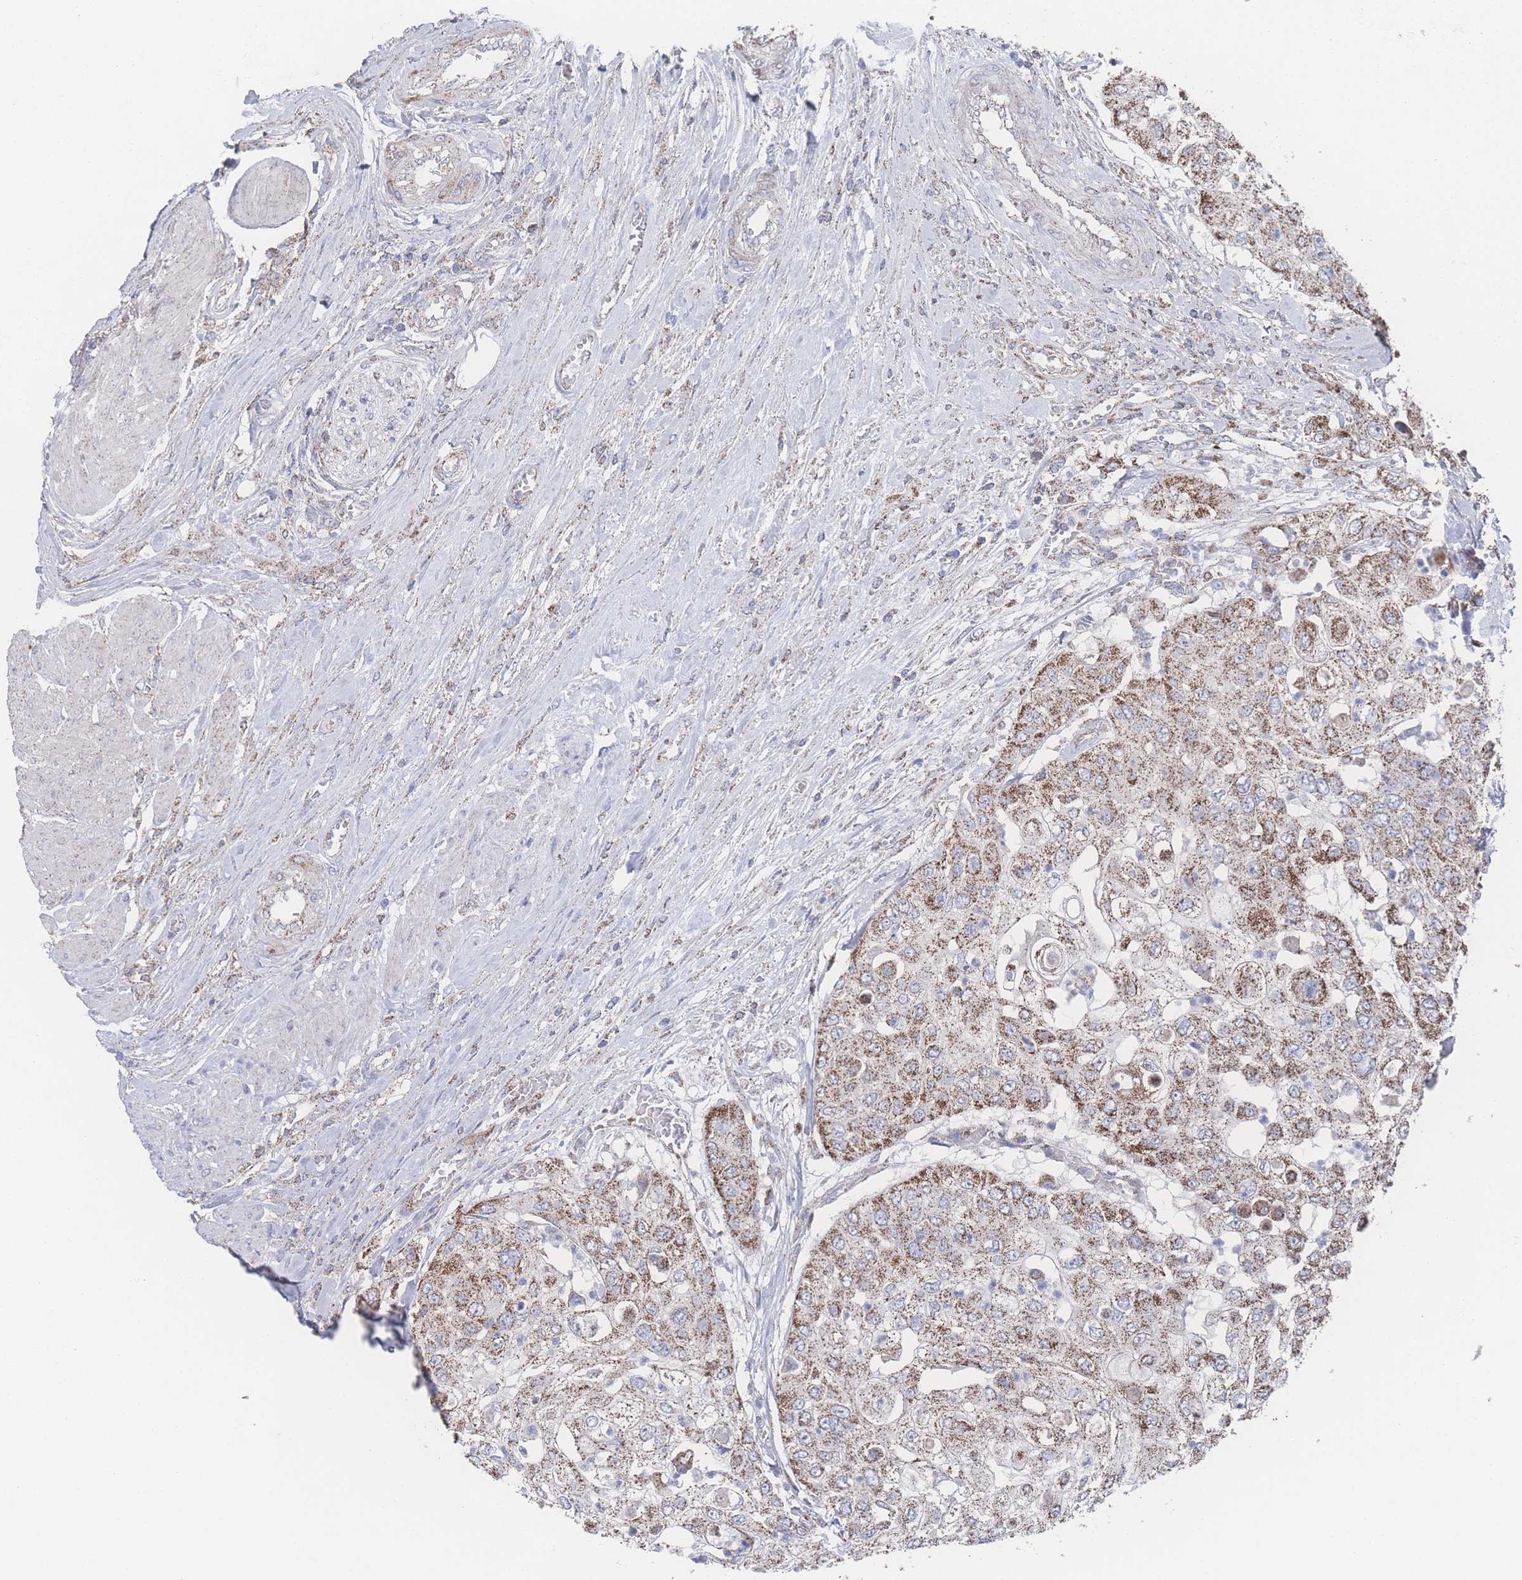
{"staining": {"intensity": "moderate", "quantity": ">75%", "location": "cytoplasmic/membranous"}, "tissue": "urothelial cancer", "cell_type": "Tumor cells", "image_type": "cancer", "snomed": [{"axis": "morphology", "description": "Urothelial carcinoma, High grade"}, {"axis": "topography", "description": "Urinary bladder"}], "caption": "Brown immunohistochemical staining in human urothelial carcinoma (high-grade) shows moderate cytoplasmic/membranous positivity in about >75% of tumor cells. (IHC, brightfield microscopy, high magnification).", "gene": "PEX14", "patient": {"sex": "female", "age": 79}}